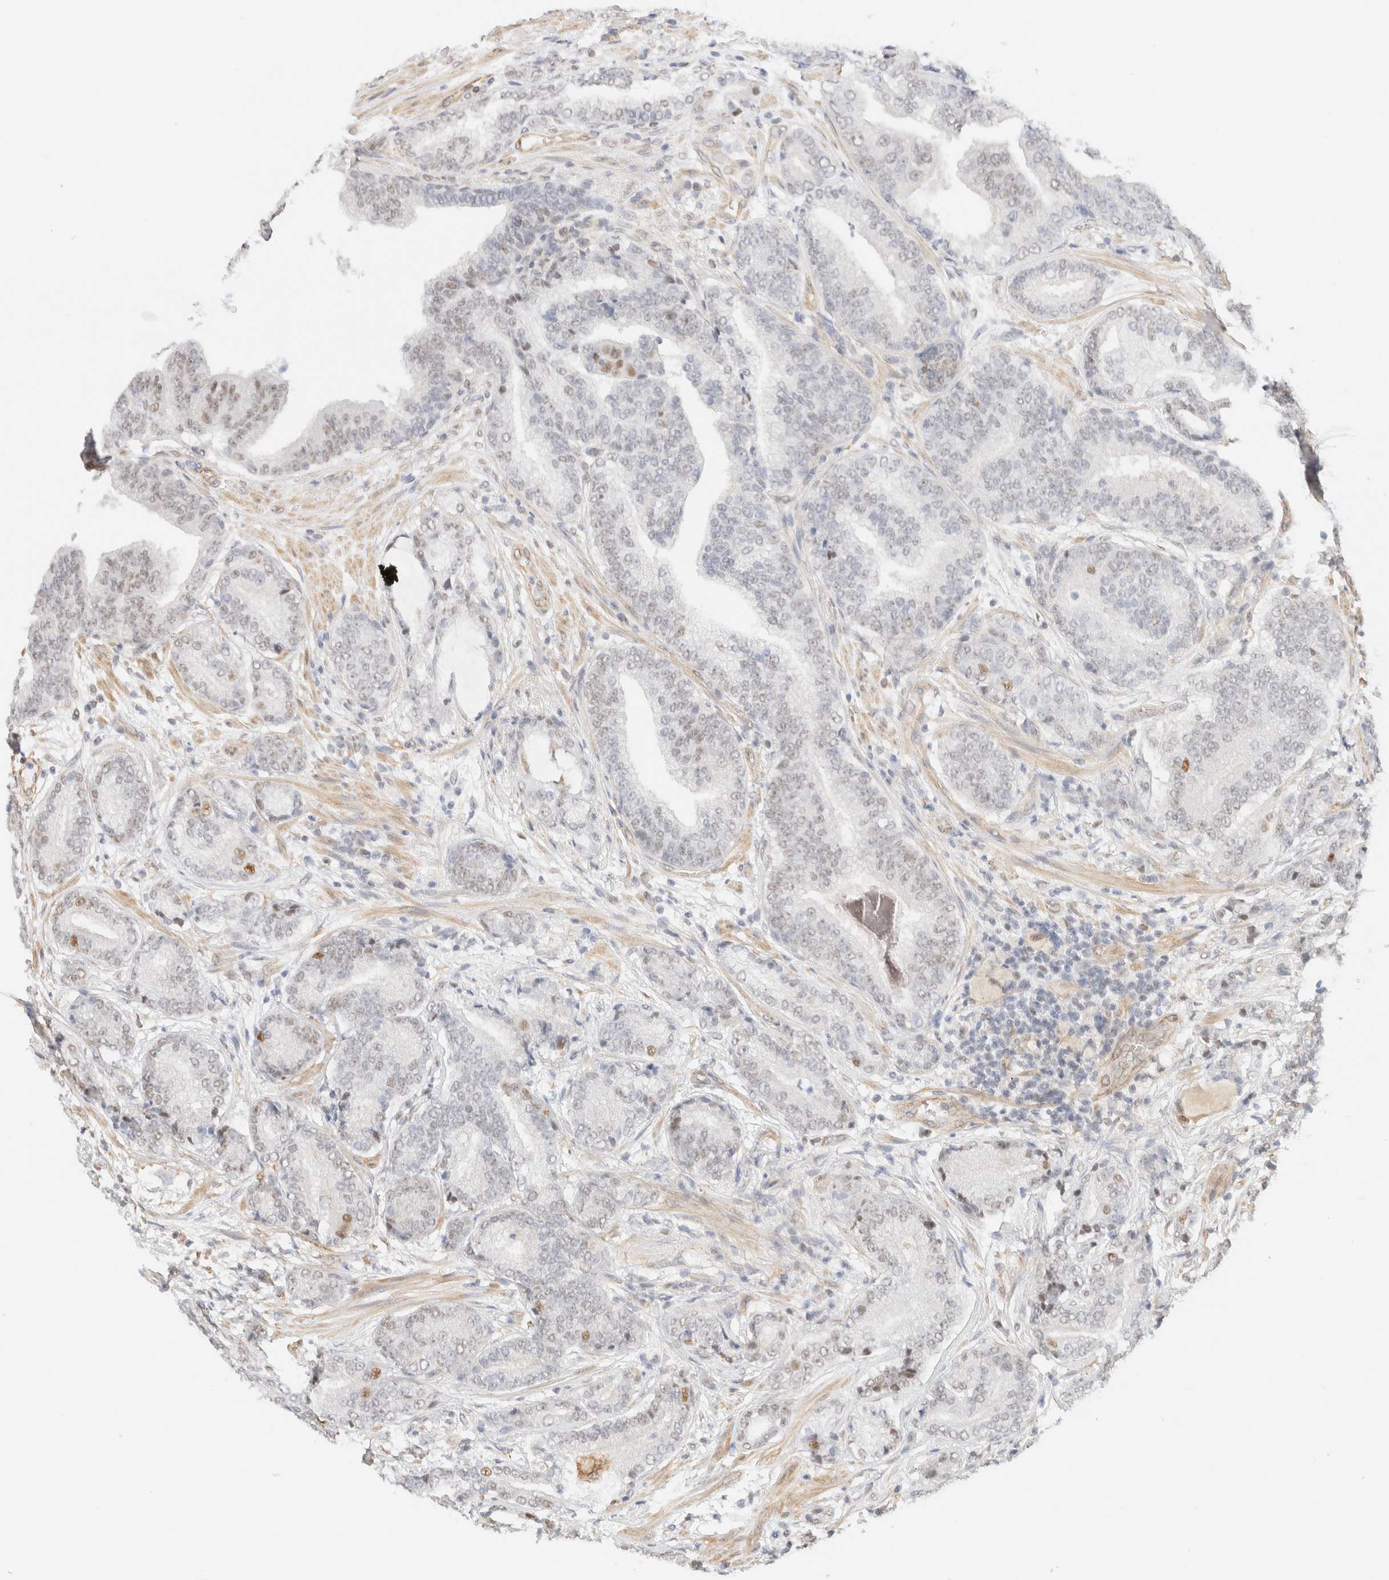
{"staining": {"intensity": "weak", "quantity": "<25%", "location": "nuclear"}, "tissue": "prostate cancer", "cell_type": "Tumor cells", "image_type": "cancer", "snomed": [{"axis": "morphology", "description": "Adenocarcinoma, High grade"}, {"axis": "topography", "description": "Prostate"}], "caption": "Prostate adenocarcinoma (high-grade) was stained to show a protein in brown. There is no significant staining in tumor cells. (DAB immunohistochemistry visualized using brightfield microscopy, high magnification).", "gene": "ARID5A", "patient": {"sex": "male", "age": 55}}